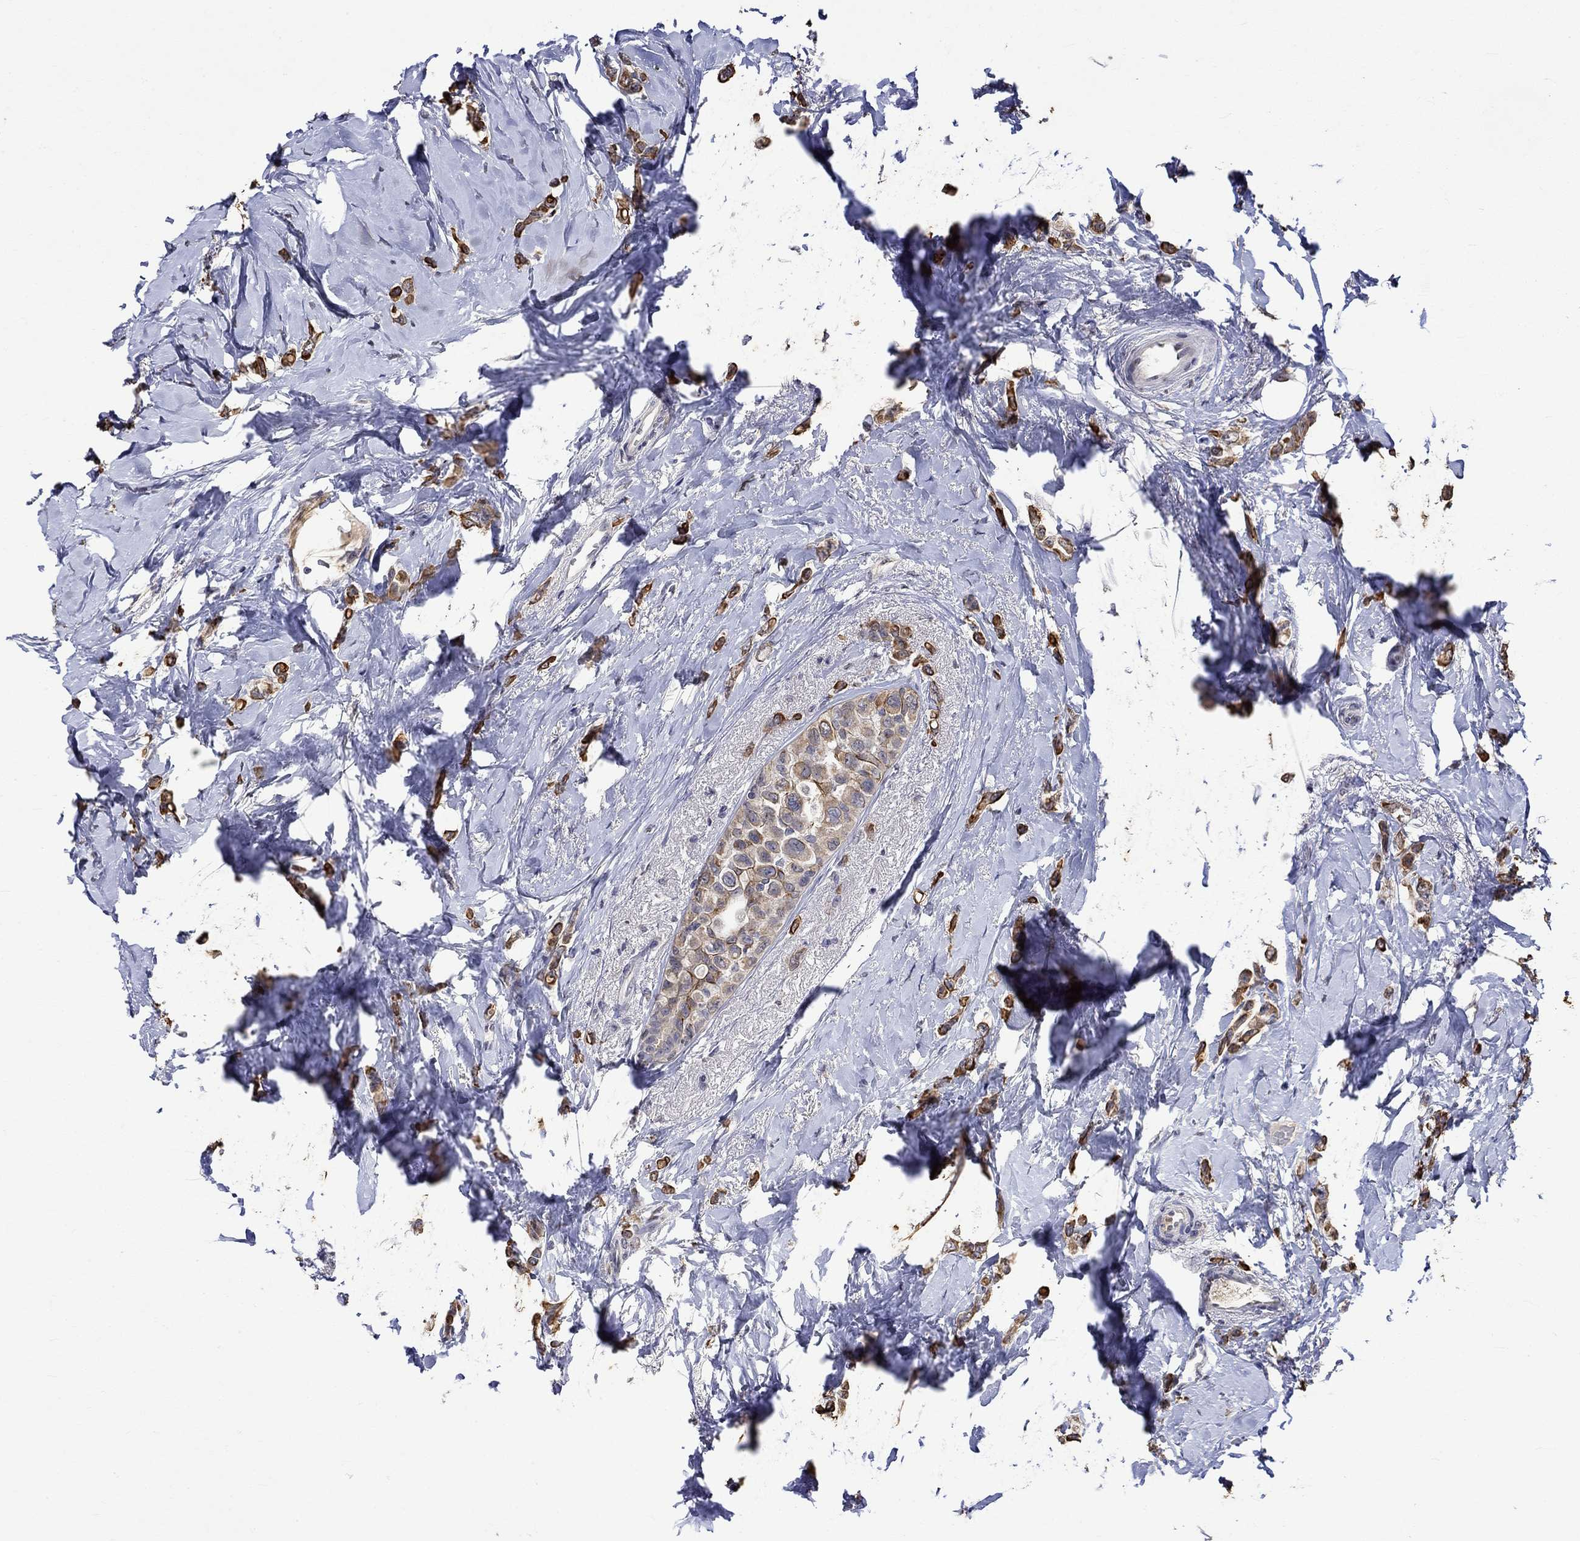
{"staining": {"intensity": "strong", "quantity": ">75%", "location": "cytoplasmic/membranous"}, "tissue": "breast cancer", "cell_type": "Tumor cells", "image_type": "cancer", "snomed": [{"axis": "morphology", "description": "Lobular carcinoma"}, {"axis": "topography", "description": "Breast"}], "caption": "Strong cytoplasmic/membranous protein expression is present in approximately >75% of tumor cells in lobular carcinoma (breast).", "gene": "DDX3Y", "patient": {"sex": "female", "age": 66}}